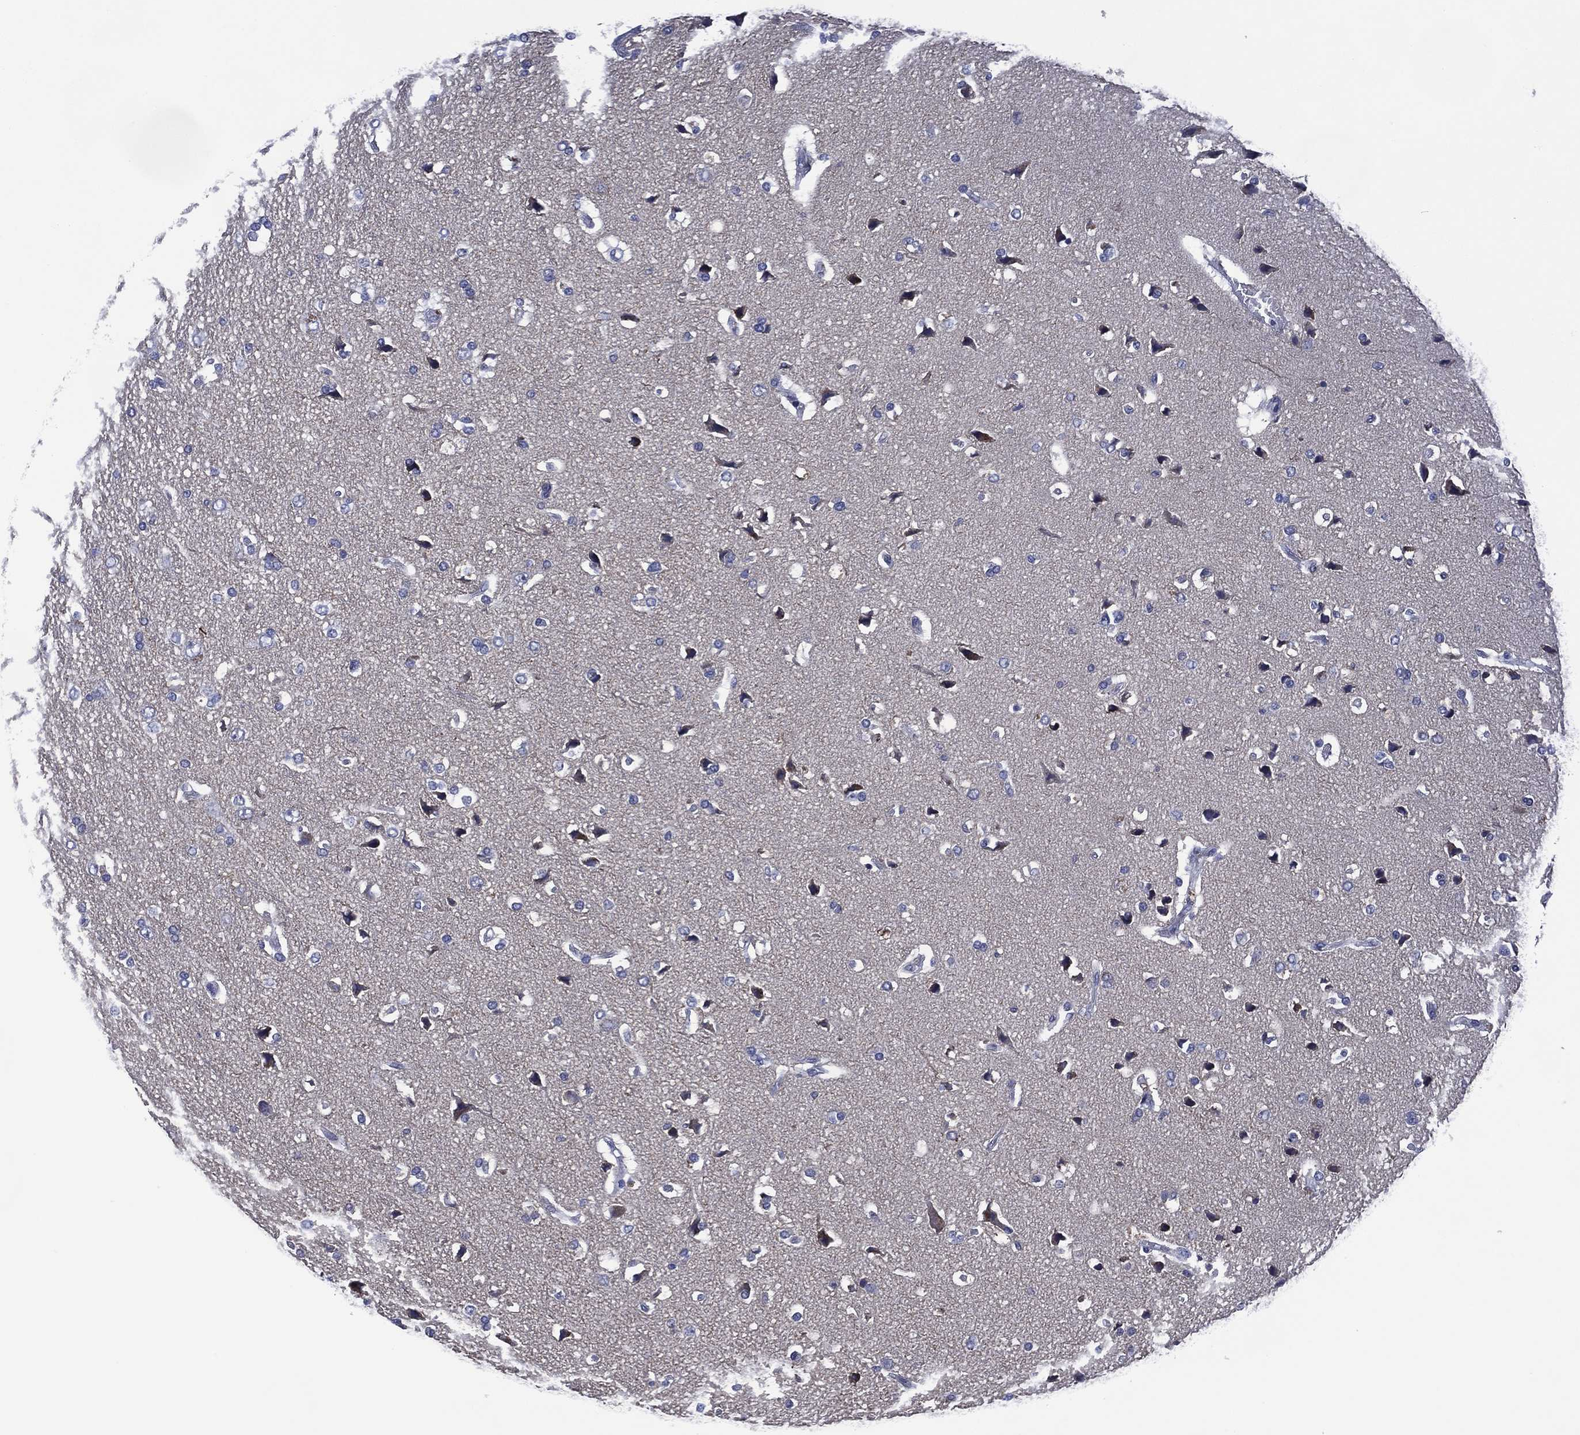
{"staining": {"intensity": "negative", "quantity": "none", "location": "none"}, "tissue": "glioma", "cell_type": "Tumor cells", "image_type": "cancer", "snomed": [{"axis": "morphology", "description": "Glioma, malignant, High grade"}, {"axis": "topography", "description": "Brain"}], "caption": "A histopathology image of malignant glioma (high-grade) stained for a protein reveals no brown staining in tumor cells. (Stains: DAB IHC with hematoxylin counter stain, Microscopy: brightfield microscopy at high magnification).", "gene": "USP26", "patient": {"sex": "female", "age": 63}}